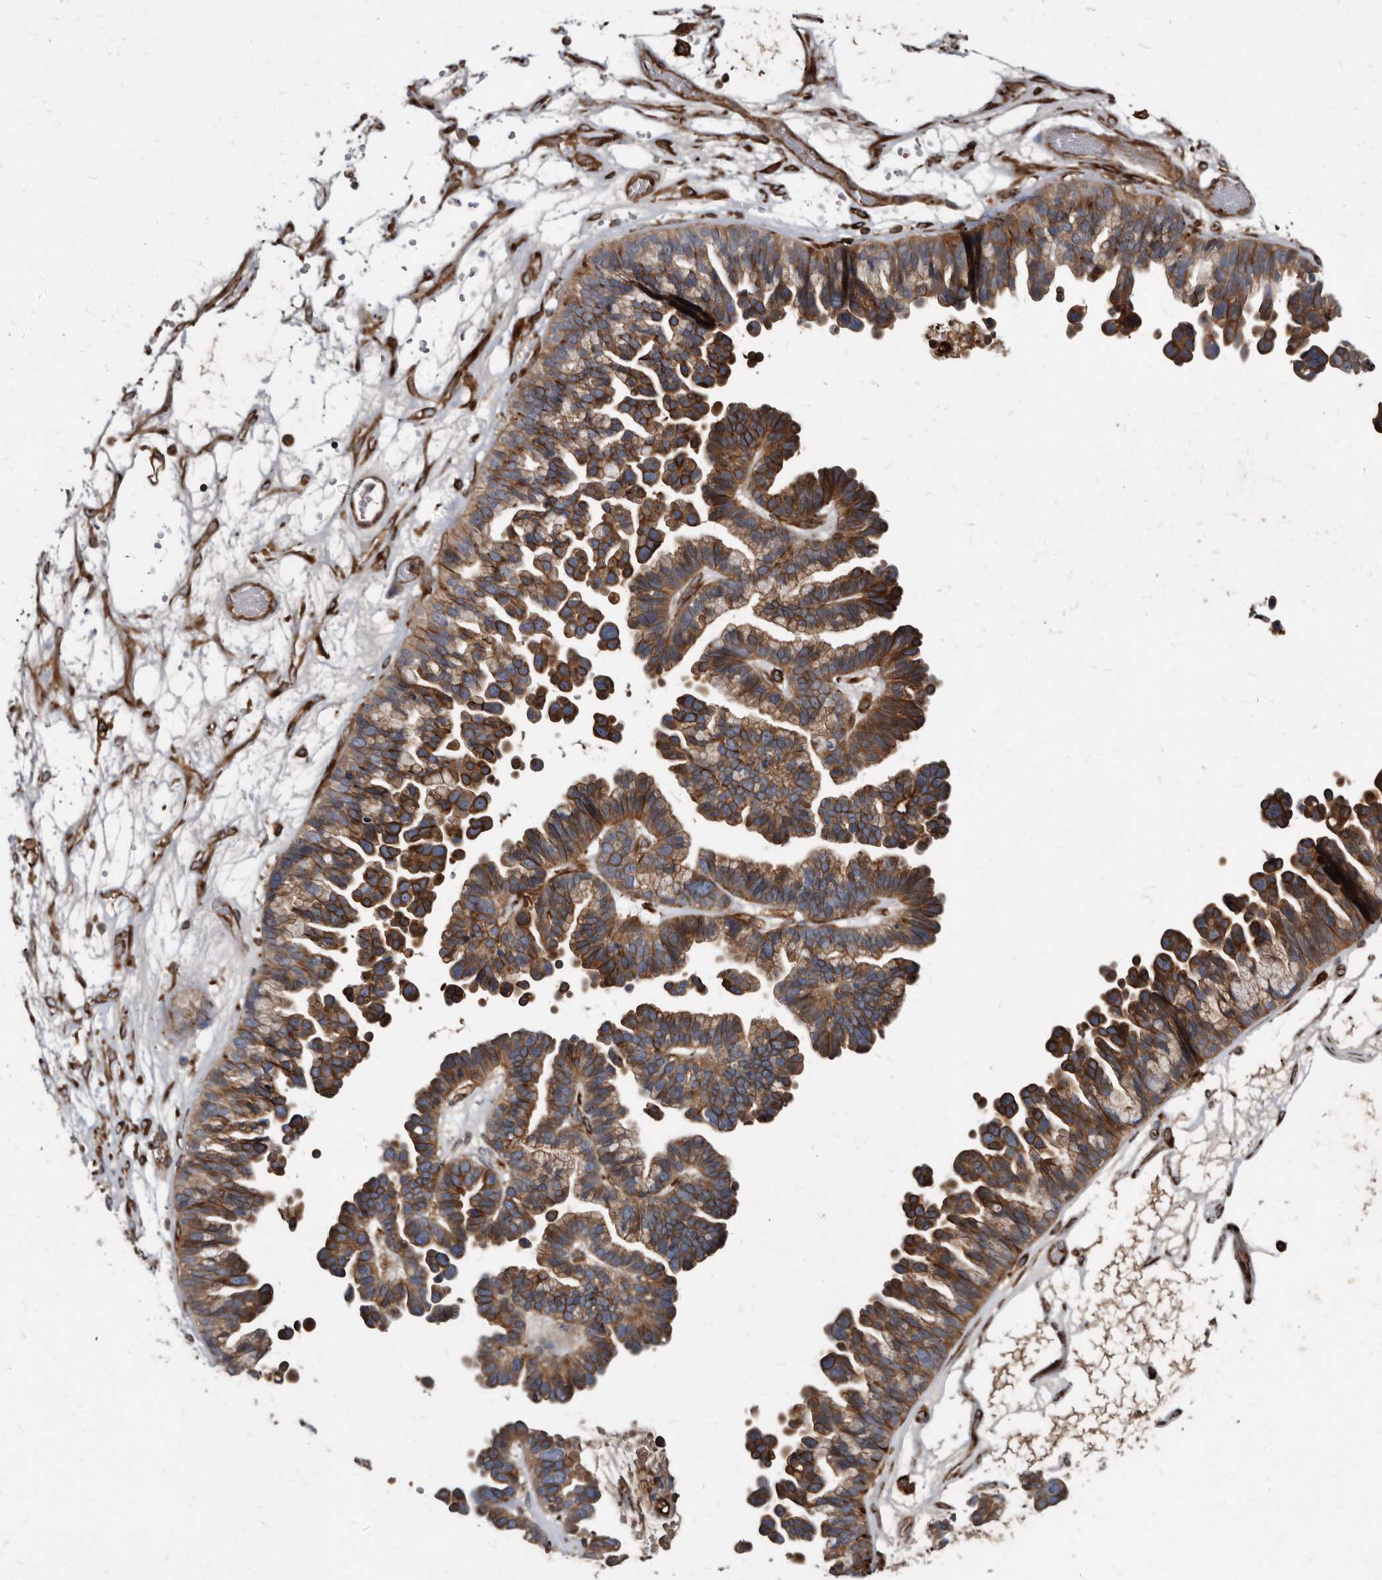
{"staining": {"intensity": "strong", "quantity": ">75%", "location": "cytoplasmic/membranous"}, "tissue": "ovarian cancer", "cell_type": "Tumor cells", "image_type": "cancer", "snomed": [{"axis": "morphology", "description": "Cystadenocarcinoma, serous, NOS"}, {"axis": "topography", "description": "Ovary"}], "caption": "A photomicrograph of ovarian cancer (serous cystadenocarcinoma) stained for a protein displays strong cytoplasmic/membranous brown staining in tumor cells.", "gene": "KCTD20", "patient": {"sex": "female", "age": 56}}